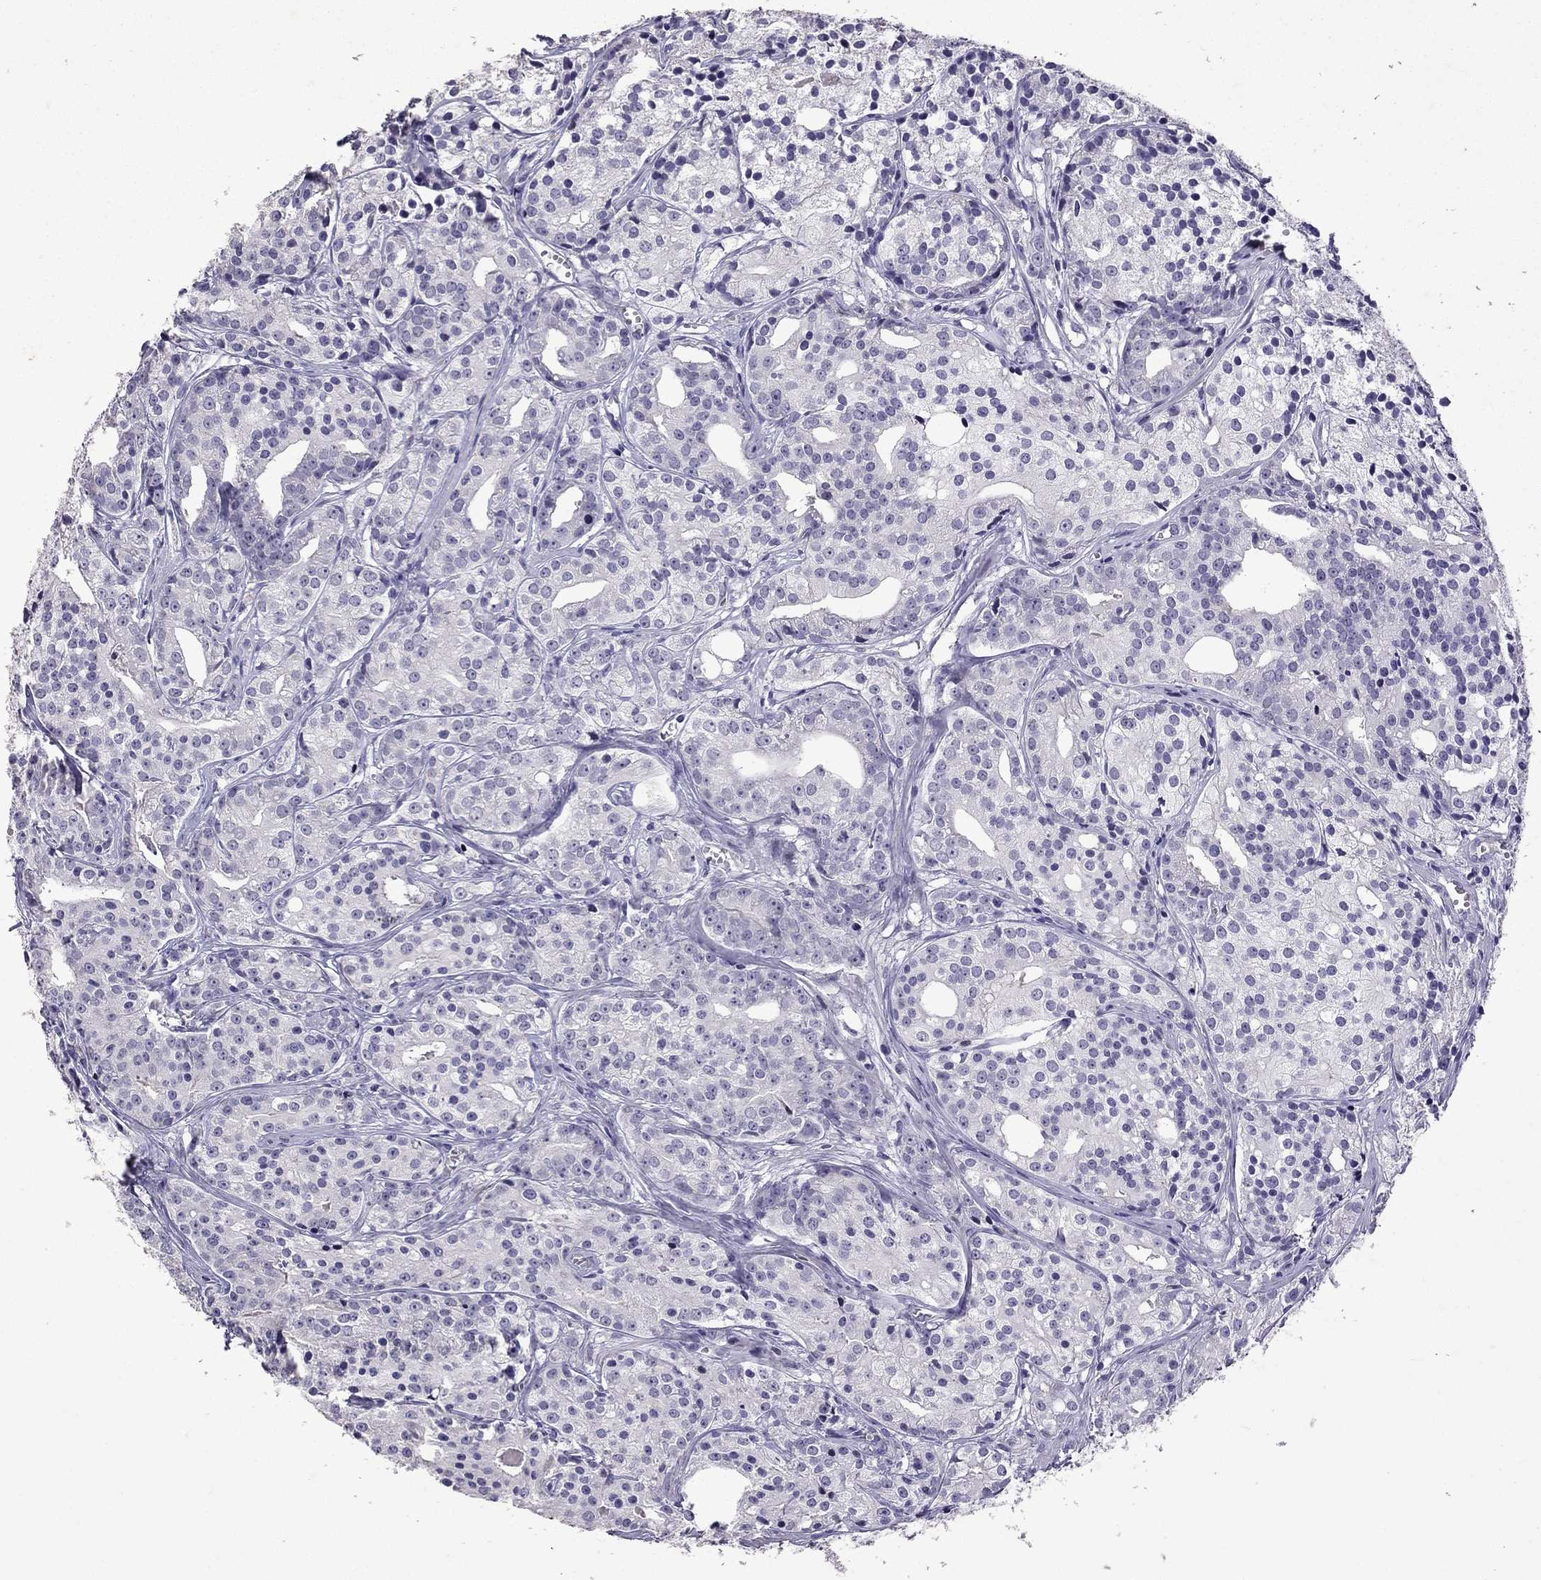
{"staining": {"intensity": "negative", "quantity": "none", "location": "none"}, "tissue": "prostate cancer", "cell_type": "Tumor cells", "image_type": "cancer", "snomed": [{"axis": "morphology", "description": "Adenocarcinoma, Medium grade"}, {"axis": "topography", "description": "Prostate"}], "caption": "Prostate medium-grade adenocarcinoma was stained to show a protein in brown. There is no significant expression in tumor cells.", "gene": "TTN", "patient": {"sex": "male", "age": 74}}